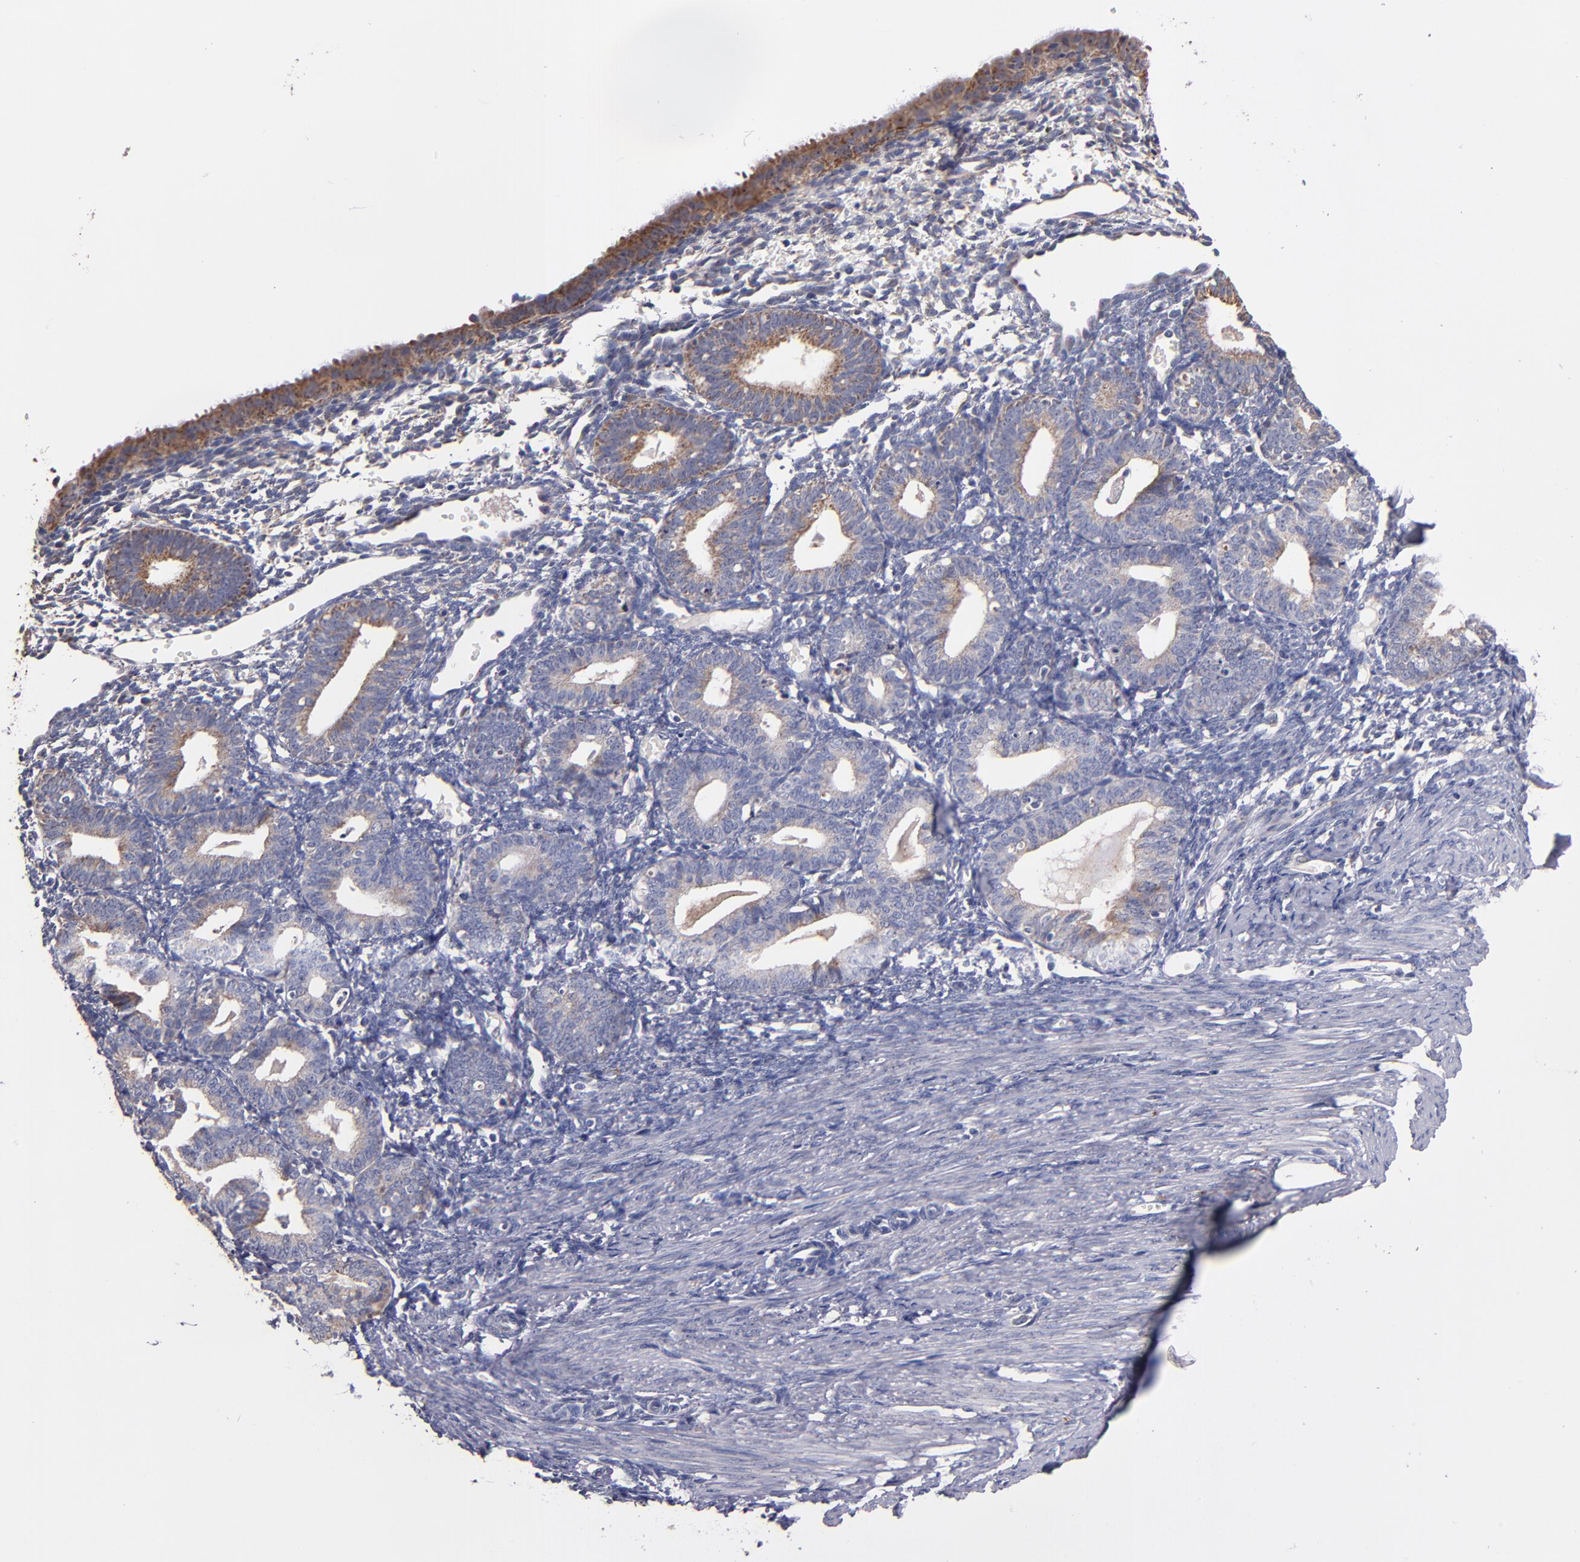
{"staining": {"intensity": "weak", "quantity": "<25%", "location": "cytoplasmic/membranous"}, "tissue": "endometrium", "cell_type": "Cells in endometrial stroma", "image_type": "normal", "snomed": [{"axis": "morphology", "description": "Normal tissue, NOS"}, {"axis": "topography", "description": "Endometrium"}], "caption": "A high-resolution photomicrograph shows immunohistochemistry staining of unremarkable endometrium, which reveals no significant staining in cells in endometrial stroma.", "gene": "DIABLO", "patient": {"sex": "female", "age": 61}}